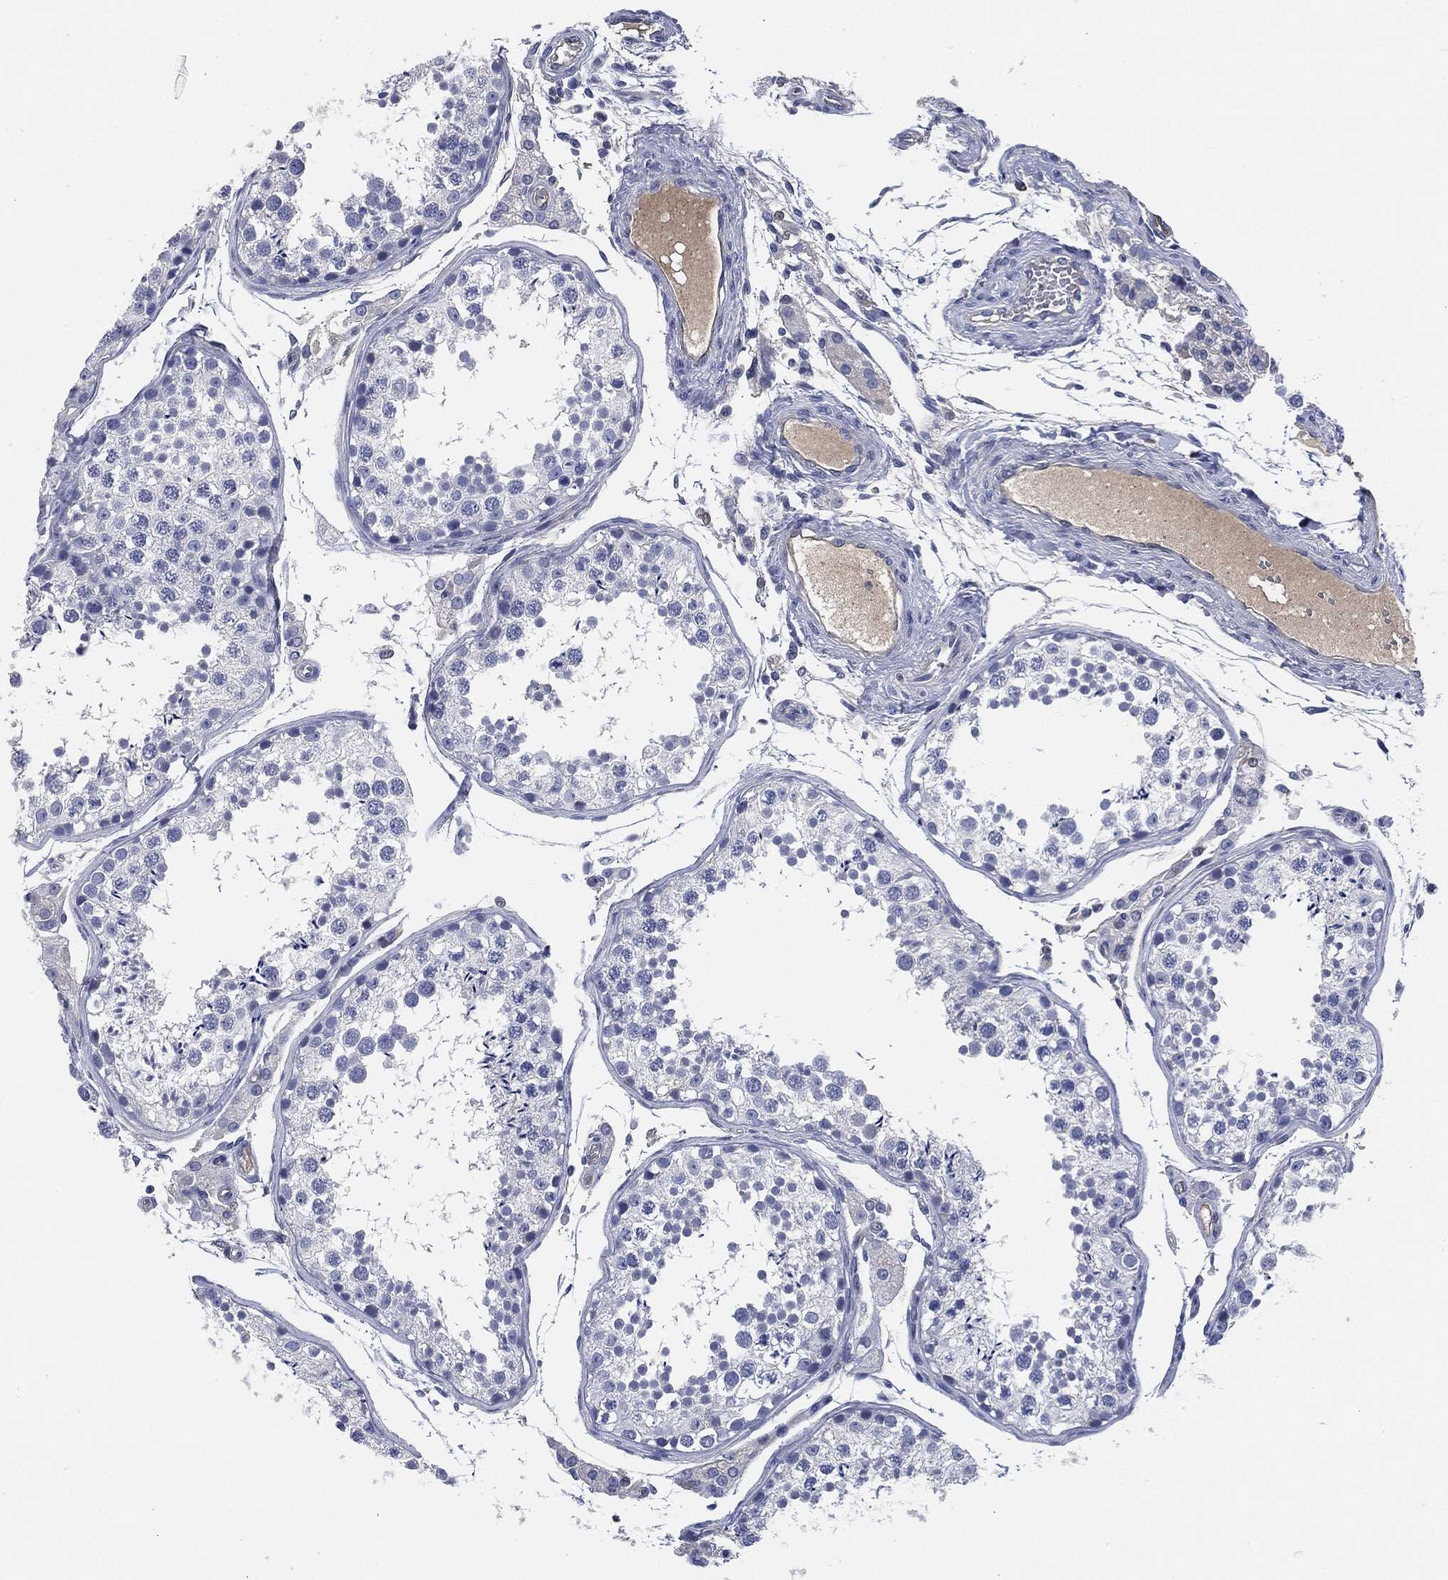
{"staining": {"intensity": "negative", "quantity": "none", "location": "none"}, "tissue": "testis", "cell_type": "Cells in seminiferous ducts", "image_type": "normal", "snomed": [{"axis": "morphology", "description": "Normal tissue, NOS"}, {"axis": "topography", "description": "Testis"}], "caption": "Photomicrograph shows no significant protein expression in cells in seminiferous ducts of normal testis.", "gene": "CD27", "patient": {"sex": "male", "age": 29}}